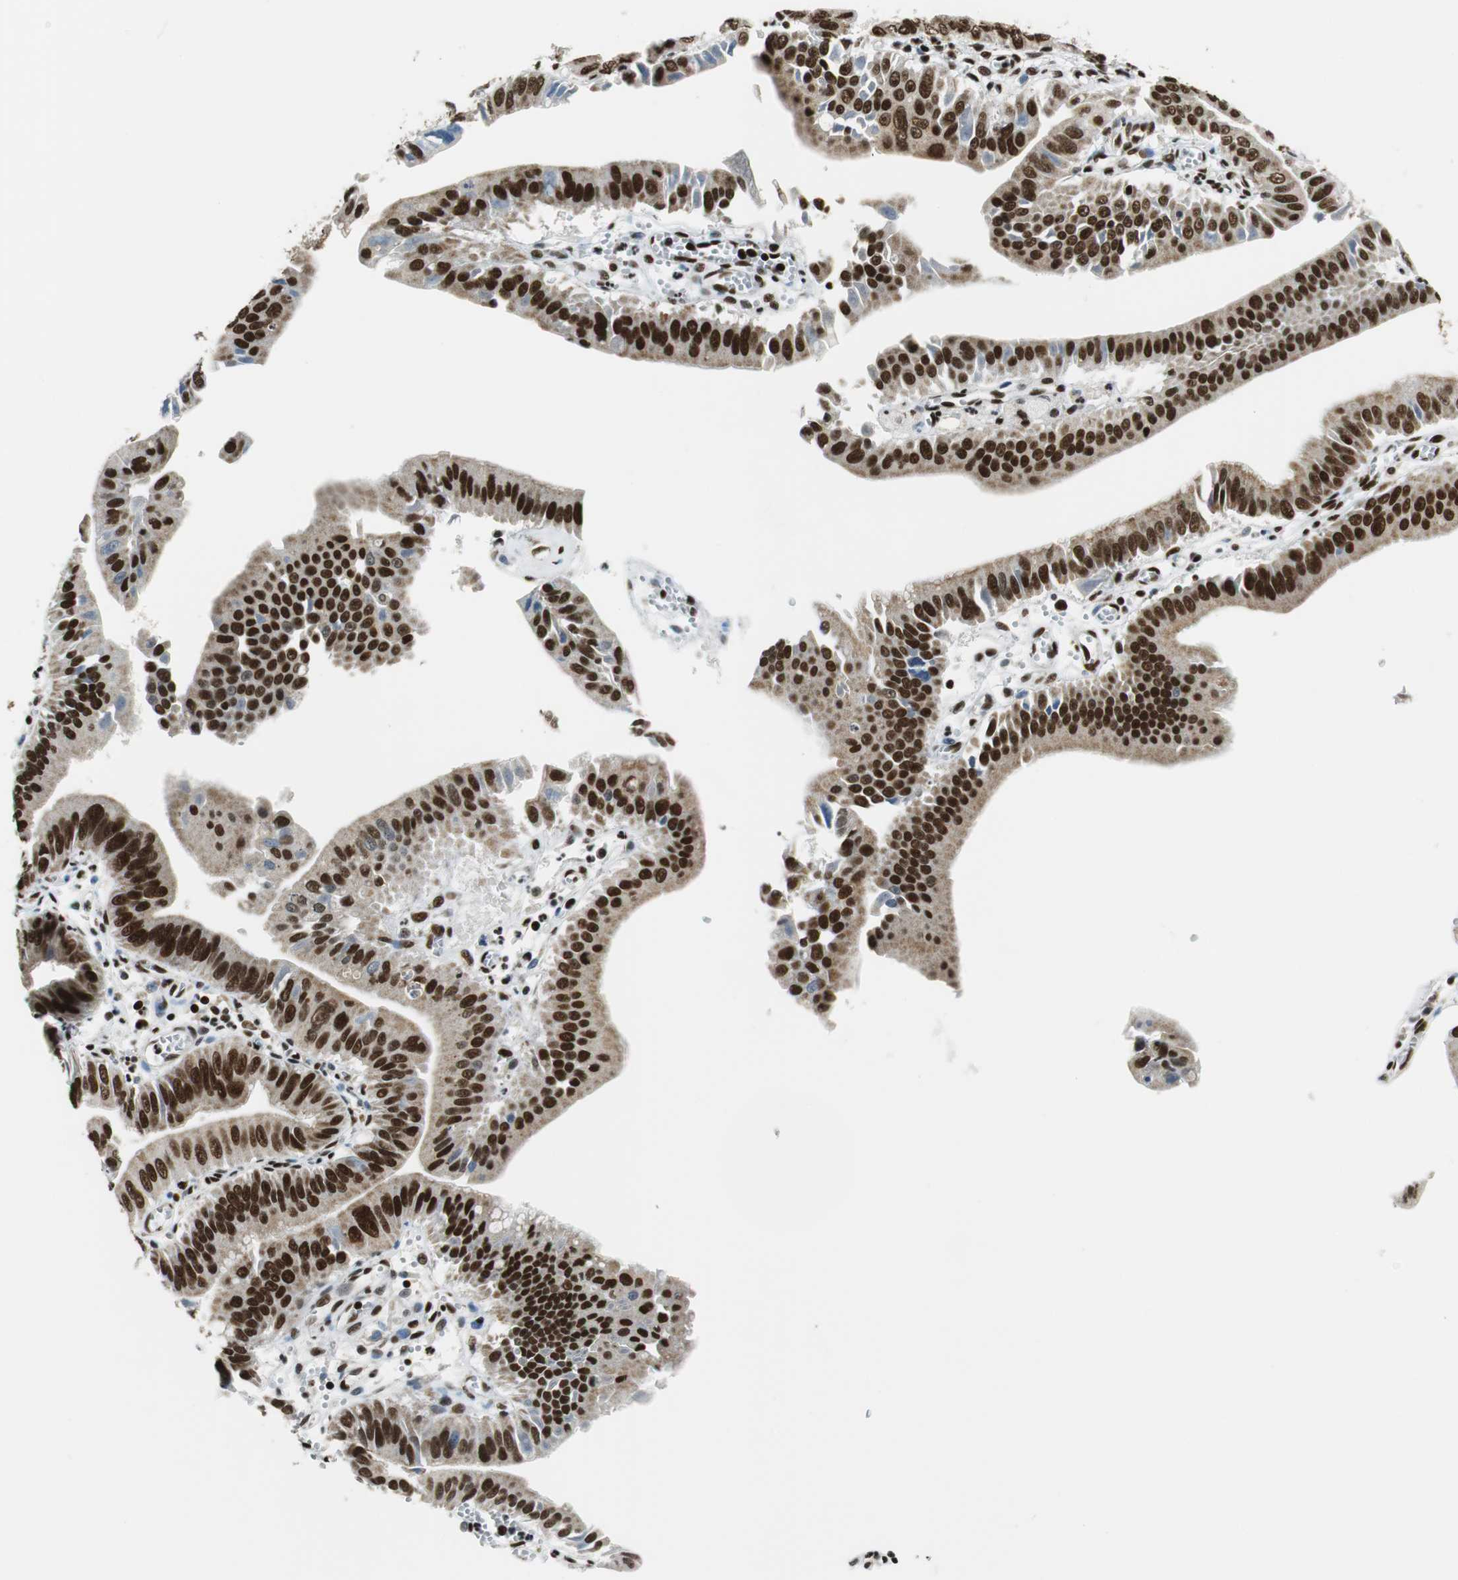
{"staining": {"intensity": "strong", "quantity": ">75%", "location": "nuclear"}, "tissue": "pancreatic cancer", "cell_type": "Tumor cells", "image_type": "cancer", "snomed": [{"axis": "morphology", "description": "Normal tissue, NOS"}, {"axis": "topography", "description": "Lymph node"}], "caption": "Pancreatic cancer stained with immunohistochemistry (IHC) demonstrates strong nuclear positivity in approximately >75% of tumor cells.", "gene": "HDAC1", "patient": {"sex": "male", "age": 50}}